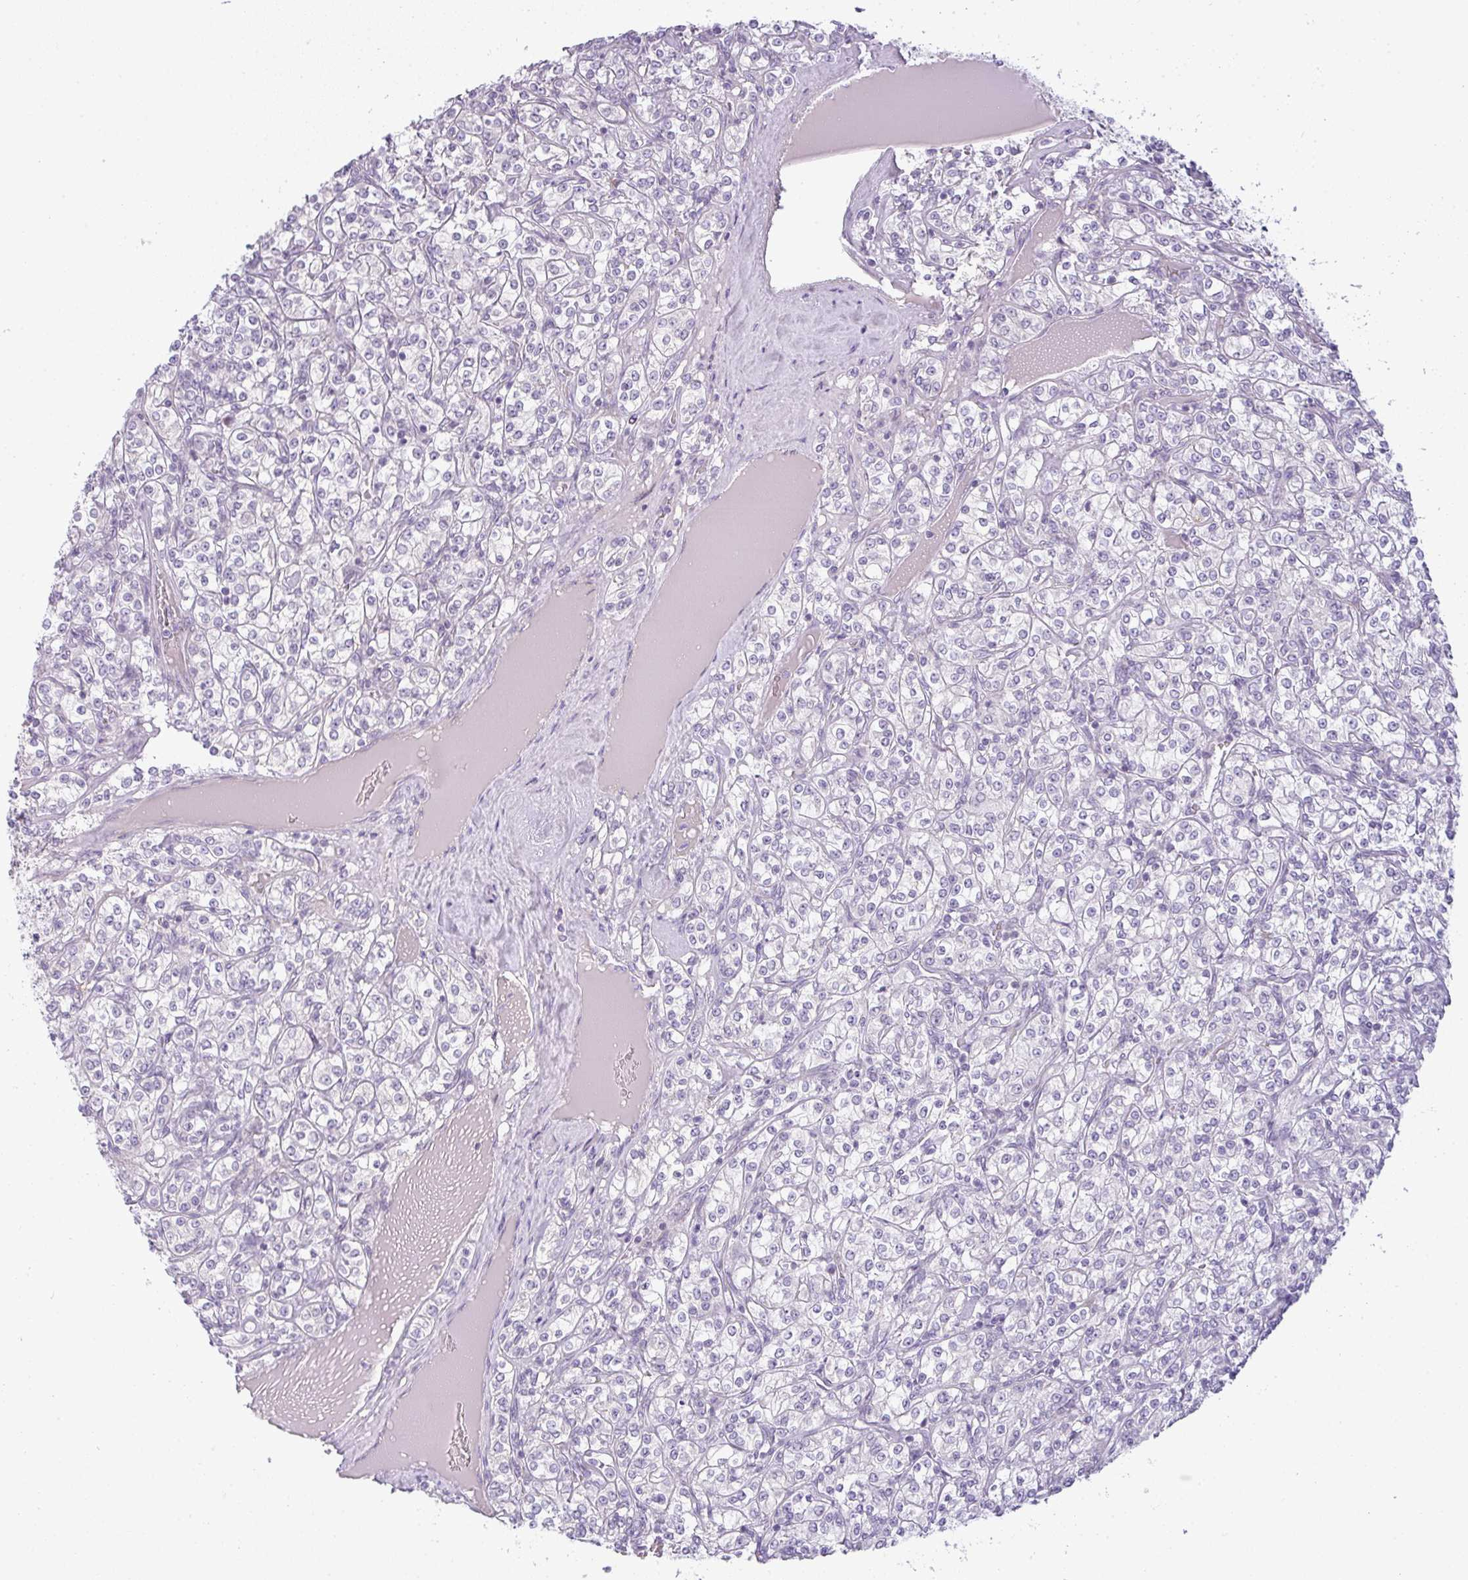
{"staining": {"intensity": "negative", "quantity": "none", "location": "none"}, "tissue": "renal cancer", "cell_type": "Tumor cells", "image_type": "cancer", "snomed": [{"axis": "morphology", "description": "Adenocarcinoma, NOS"}, {"axis": "topography", "description": "Kidney"}], "caption": "A photomicrograph of human adenocarcinoma (renal) is negative for staining in tumor cells.", "gene": "SIRPB2", "patient": {"sex": "male", "age": 77}}